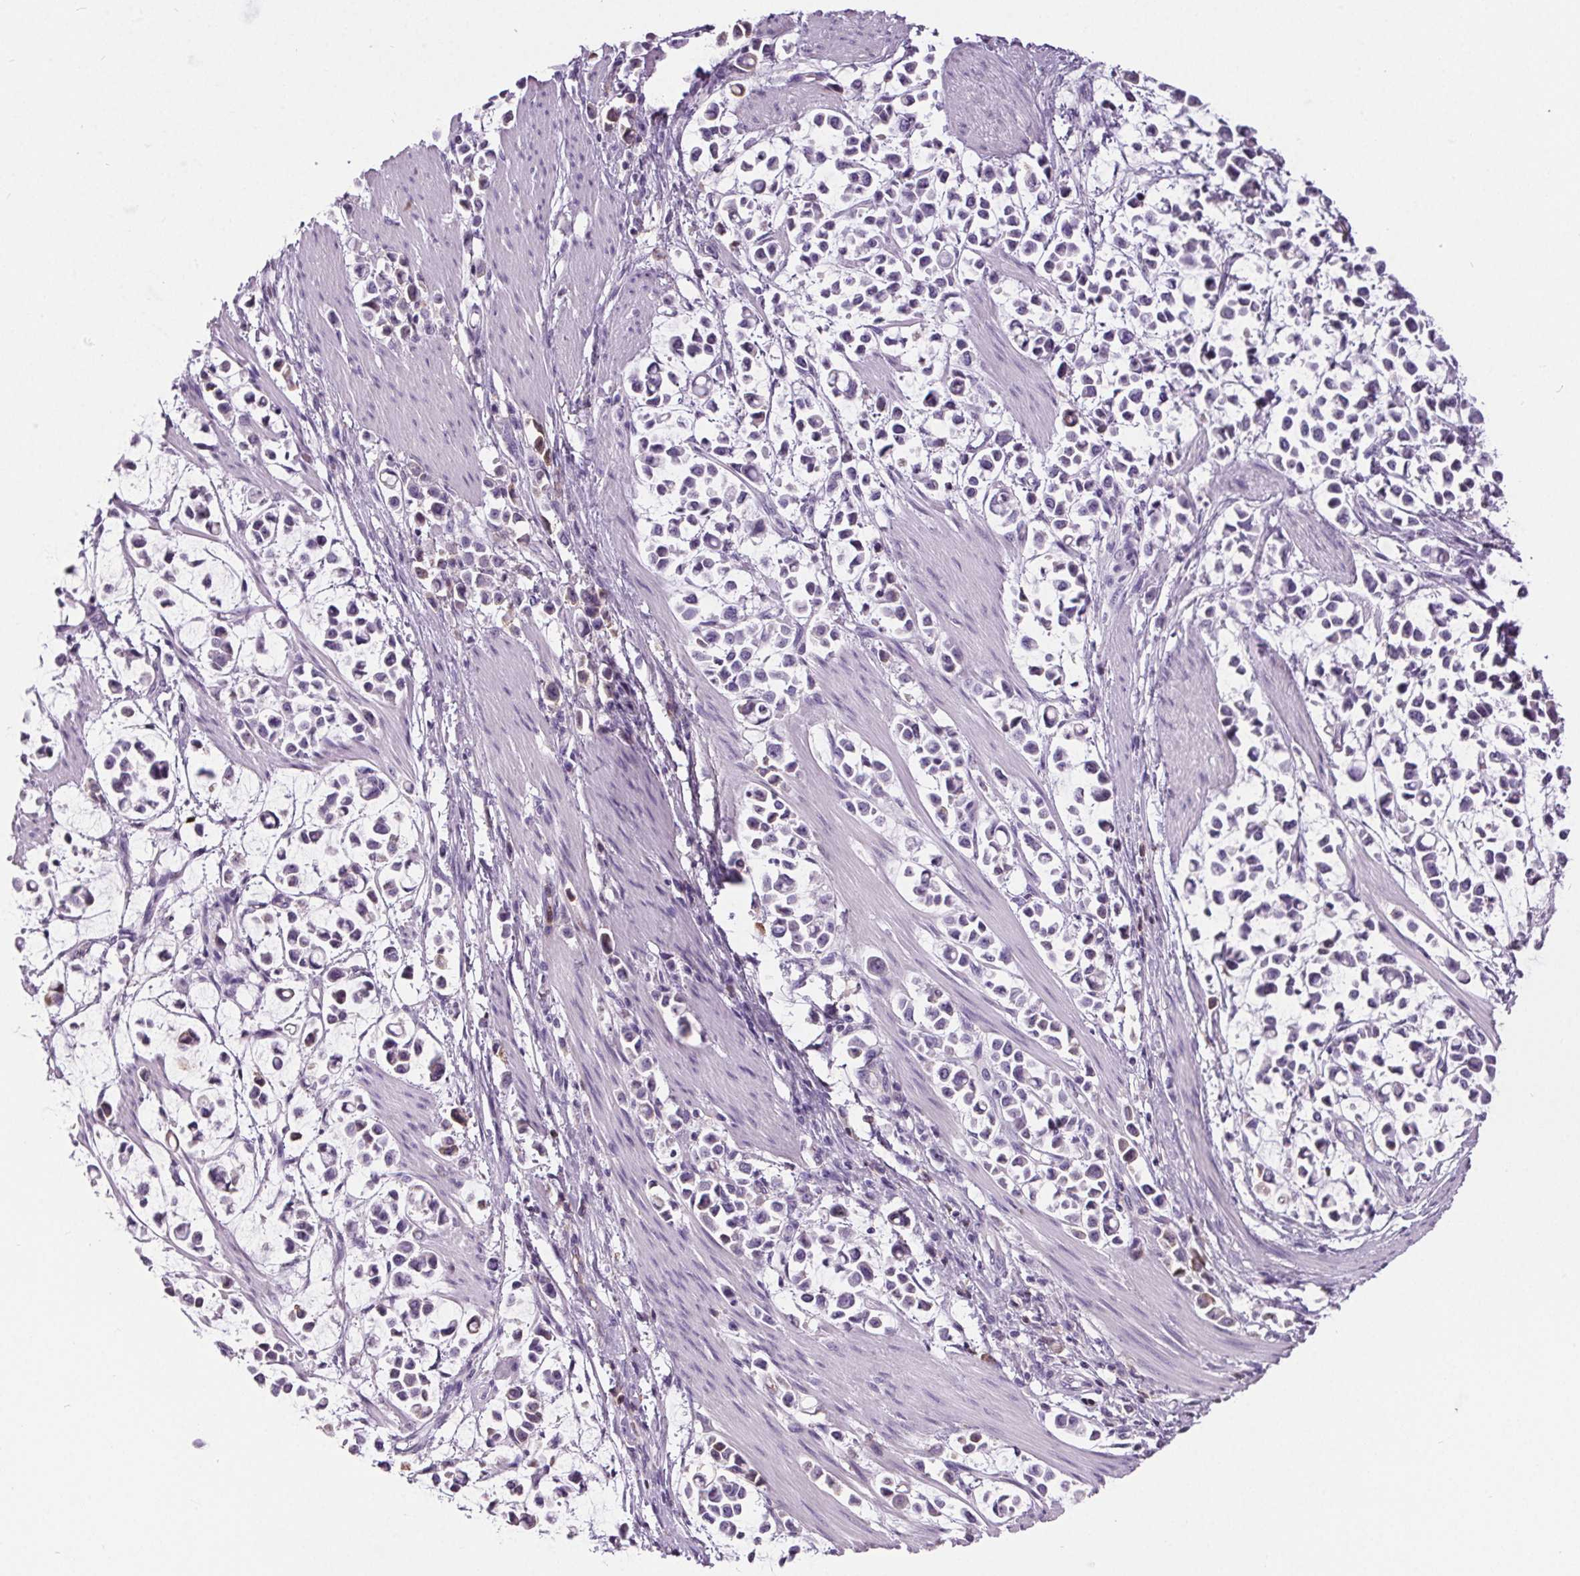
{"staining": {"intensity": "negative", "quantity": "none", "location": "none"}, "tissue": "stomach cancer", "cell_type": "Tumor cells", "image_type": "cancer", "snomed": [{"axis": "morphology", "description": "Adenocarcinoma, NOS"}, {"axis": "topography", "description": "Stomach"}], "caption": "IHC photomicrograph of human stomach cancer (adenocarcinoma) stained for a protein (brown), which demonstrates no positivity in tumor cells.", "gene": "CD5L", "patient": {"sex": "male", "age": 82}}